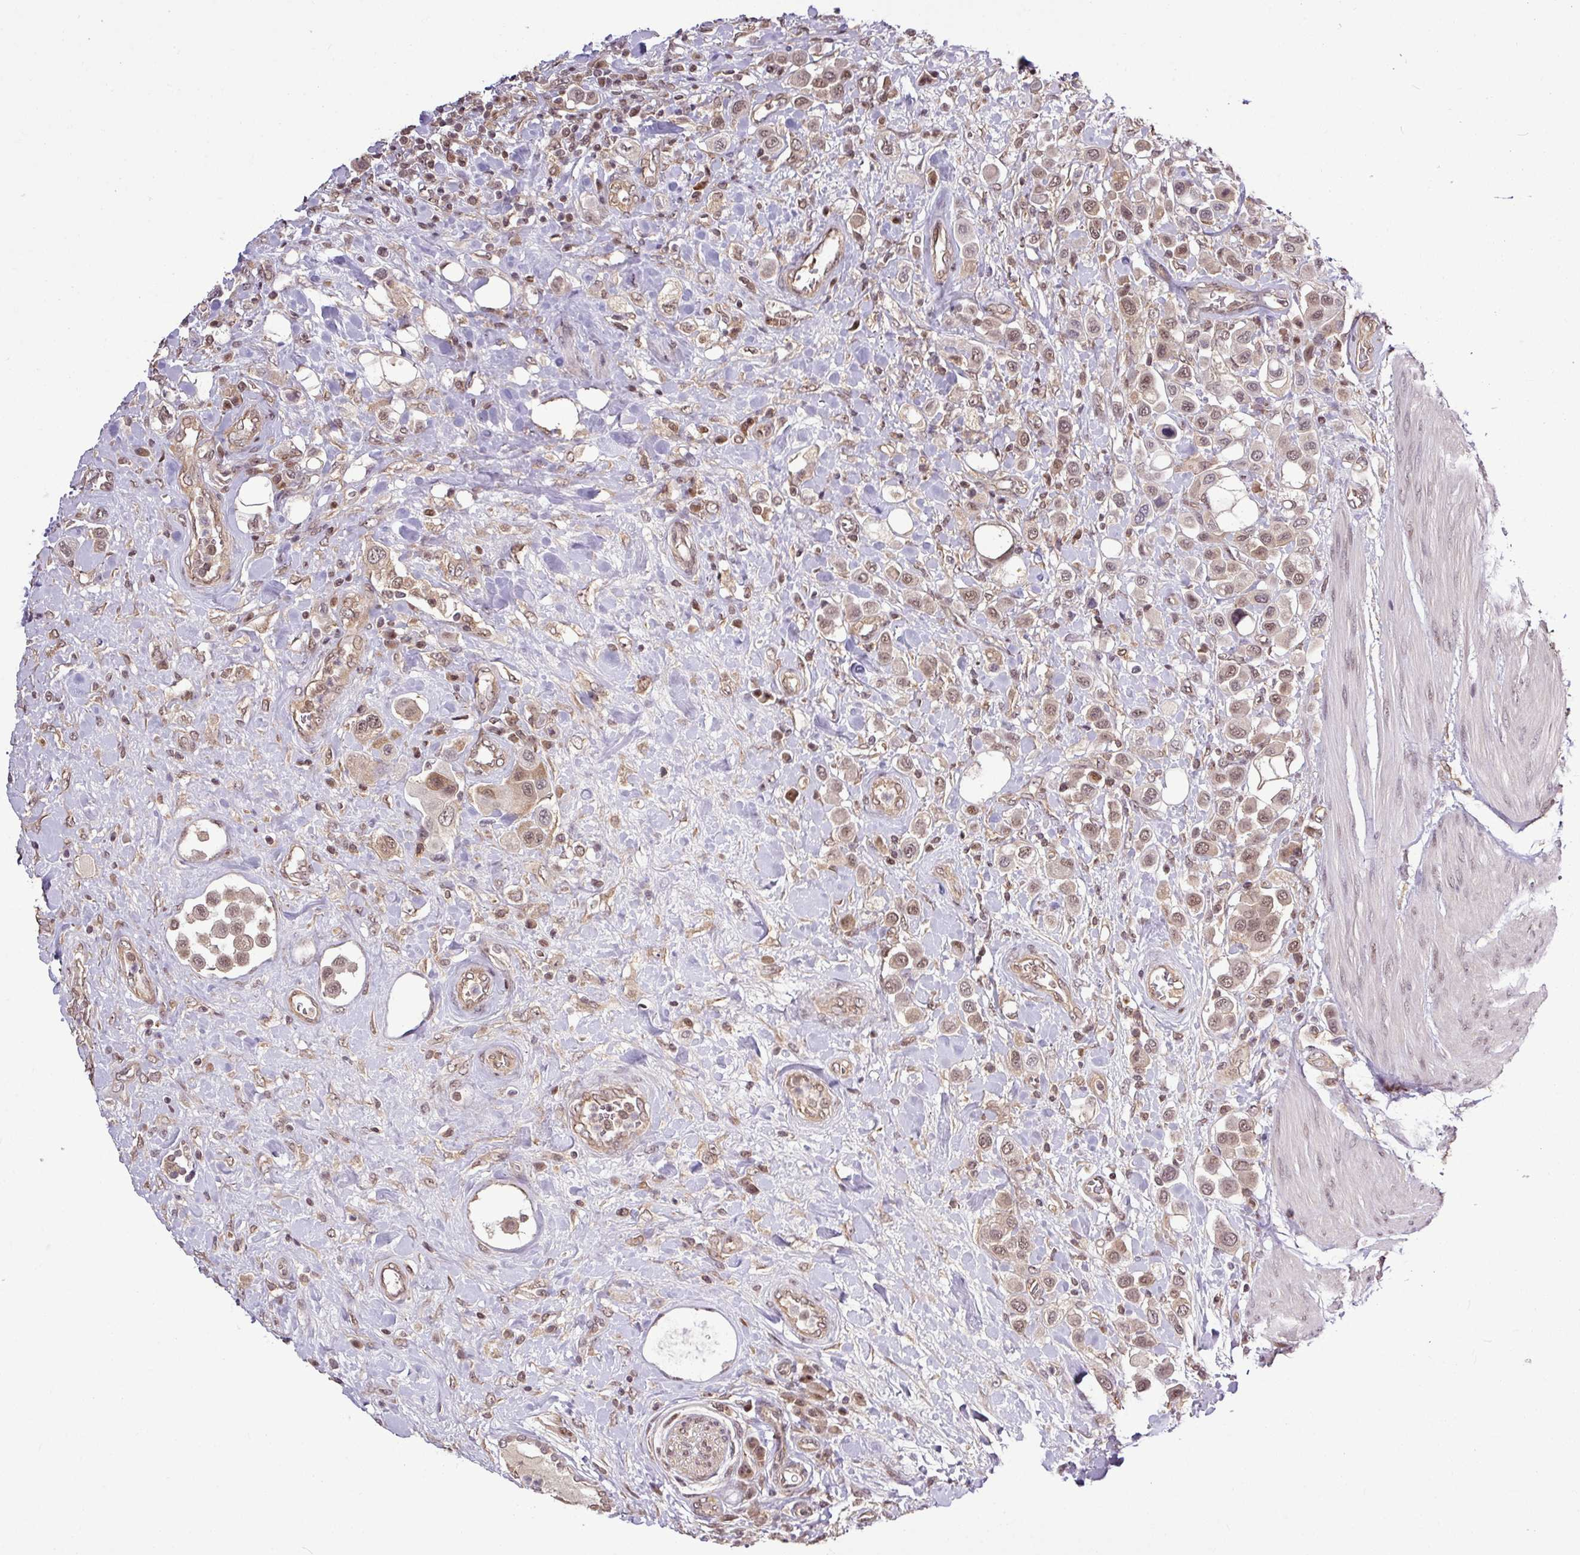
{"staining": {"intensity": "moderate", "quantity": ">75%", "location": "nuclear"}, "tissue": "urothelial cancer", "cell_type": "Tumor cells", "image_type": "cancer", "snomed": [{"axis": "morphology", "description": "Urothelial carcinoma, High grade"}, {"axis": "topography", "description": "Urinary bladder"}], "caption": "Tumor cells exhibit moderate nuclear positivity in about >75% of cells in urothelial carcinoma (high-grade).", "gene": "ITPKC", "patient": {"sex": "male", "age": 50}}